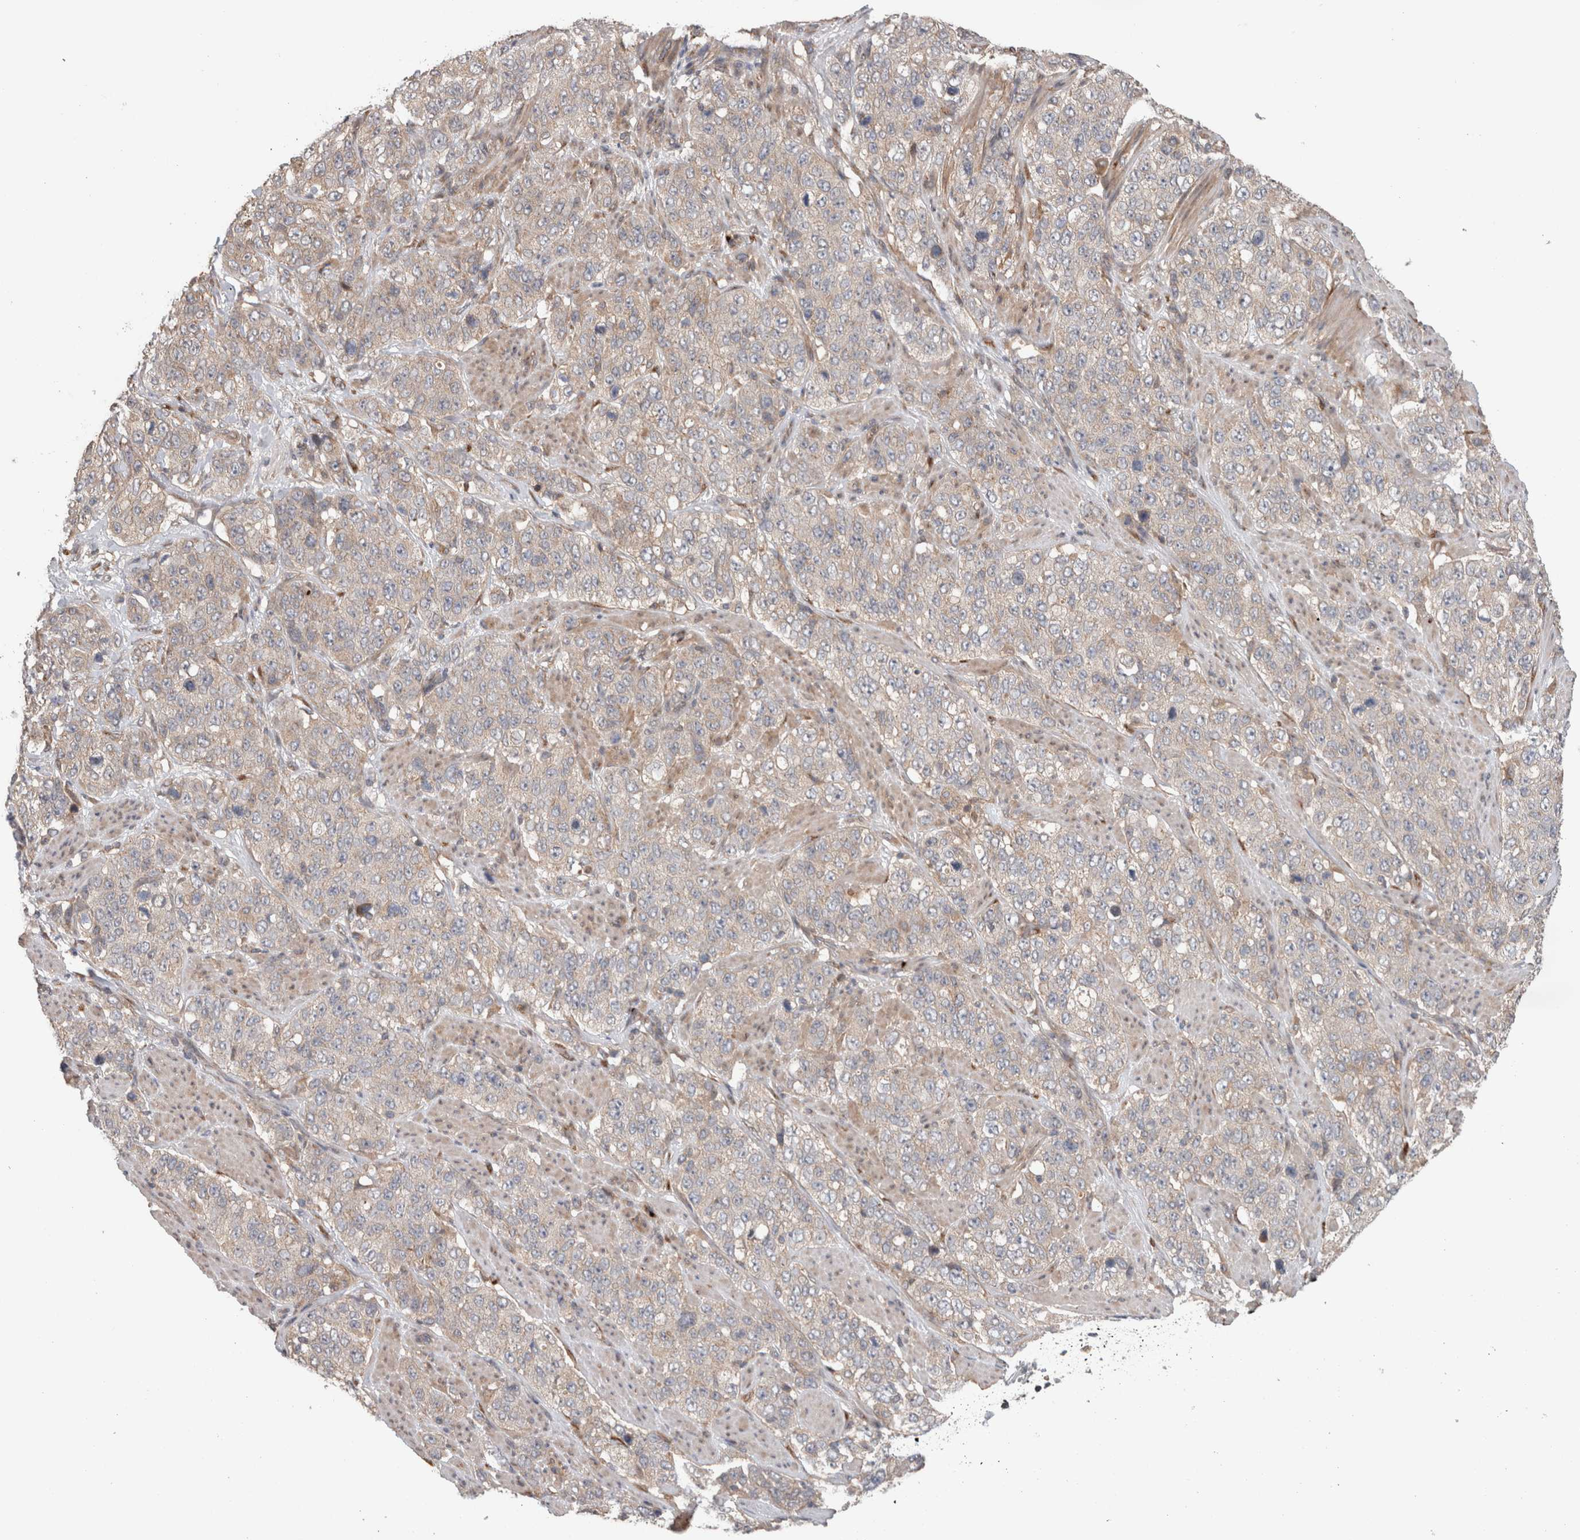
{"staining": {"intensity": "weak", "quantity": "25%-75%", "location": "cytoplasmic/membranous"}, "tissue": "stomach cancer", "cell_type": "Tumor cells", "image_type": "cancer", "snomed": [{"axis": "morphology", "description": "Adenocarcinoma, NOS"}, {"axis": "topography", "description": "Stomach"}], "caption": "A brown stain highlights weak cytoplasmic/membranous staining of a protein in human adenocarcinoma (stomach) tumor cells. (DAB IHC with brightfield microscopy, high magnification).", "gene": "TRIM5", "patient": {"sex": "male", "age": 48}}